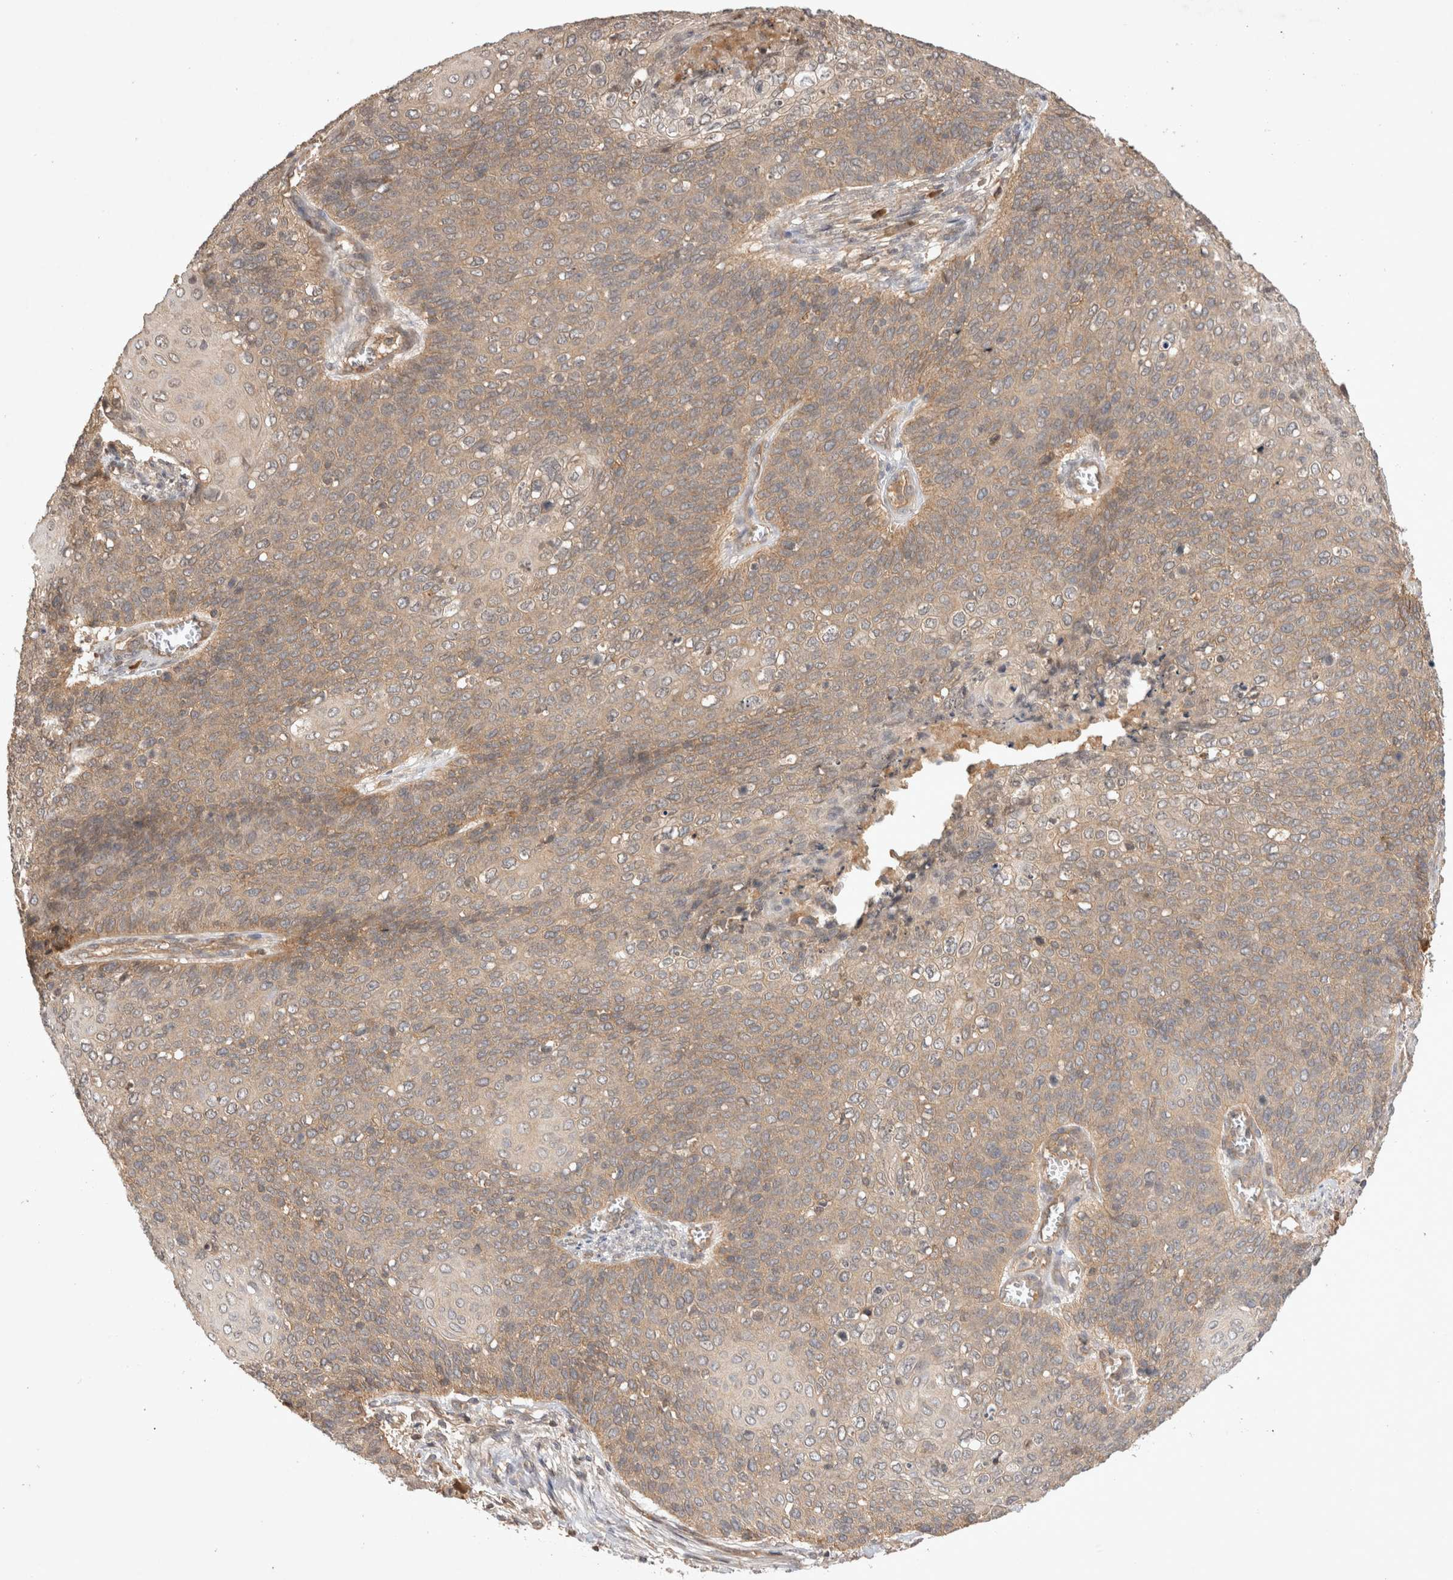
{"staining": {"intensity": "weak", "quantity": ">75%", "location": "cytoplasmic/membranous"}, "tissue": "cervical cancer", "cell_type": "Tumor cells", "image_type": "cancer", "snomed": [{"axis": "morphology", "description": "Squamous cell carcinoma, NOS"}, {"axis": "topography", "description": "Cervix"}], "caption": "DAB immunohistochemical staining of human cervical cancer (squamous cell carcinoma) shows weak cytoplasmic/membranous protein expression in approximately >75% of tumor cells.", "gene": "YES1", "patient": {"sex": "female", "age": 39}}